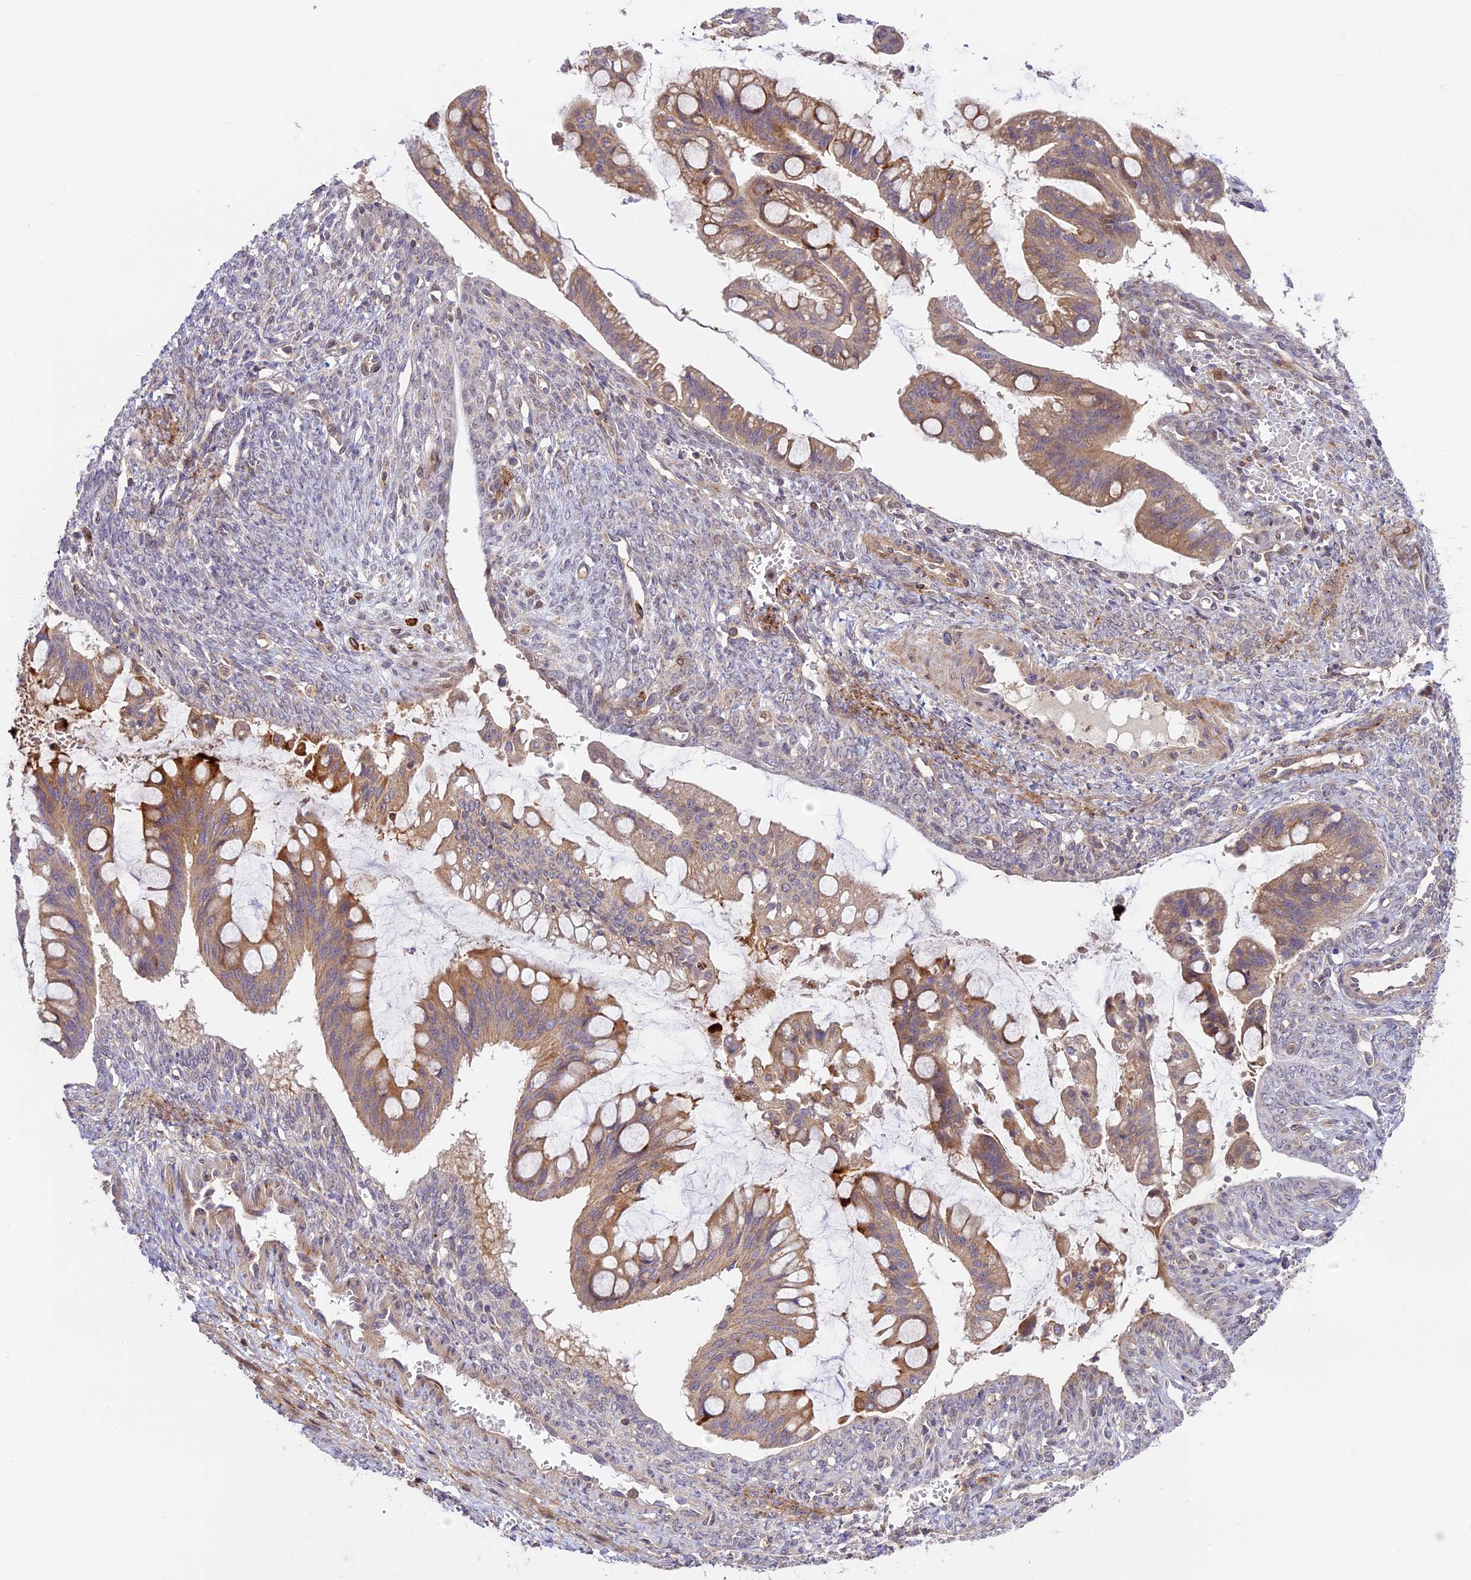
{"staining": {"intensity": "moderate", "quantity": "<25%", "location": "cytoplasmic/membranous"}, "tissue": "ovarian cancer", "cell_type": "Tumor cells", "image_type": "cancer", "snomed": [{"axis": "morphology", "description": "Cystadenocarcinoma, mucinous, NOS"}, {"axis": "topography", "description": "Ovary"}], "caption": "Immunohistochemical staining of human ovarian cancer (mucinous cystadenocarcinoma) shows low levels of moderate cytoplasmic/membranous expression in about <25% of tumor cells. (Brightfield microscopy of DAB IHC at high magnification).", "gene": "DGKH", "patient": {"sex": "female", "age": 73}}